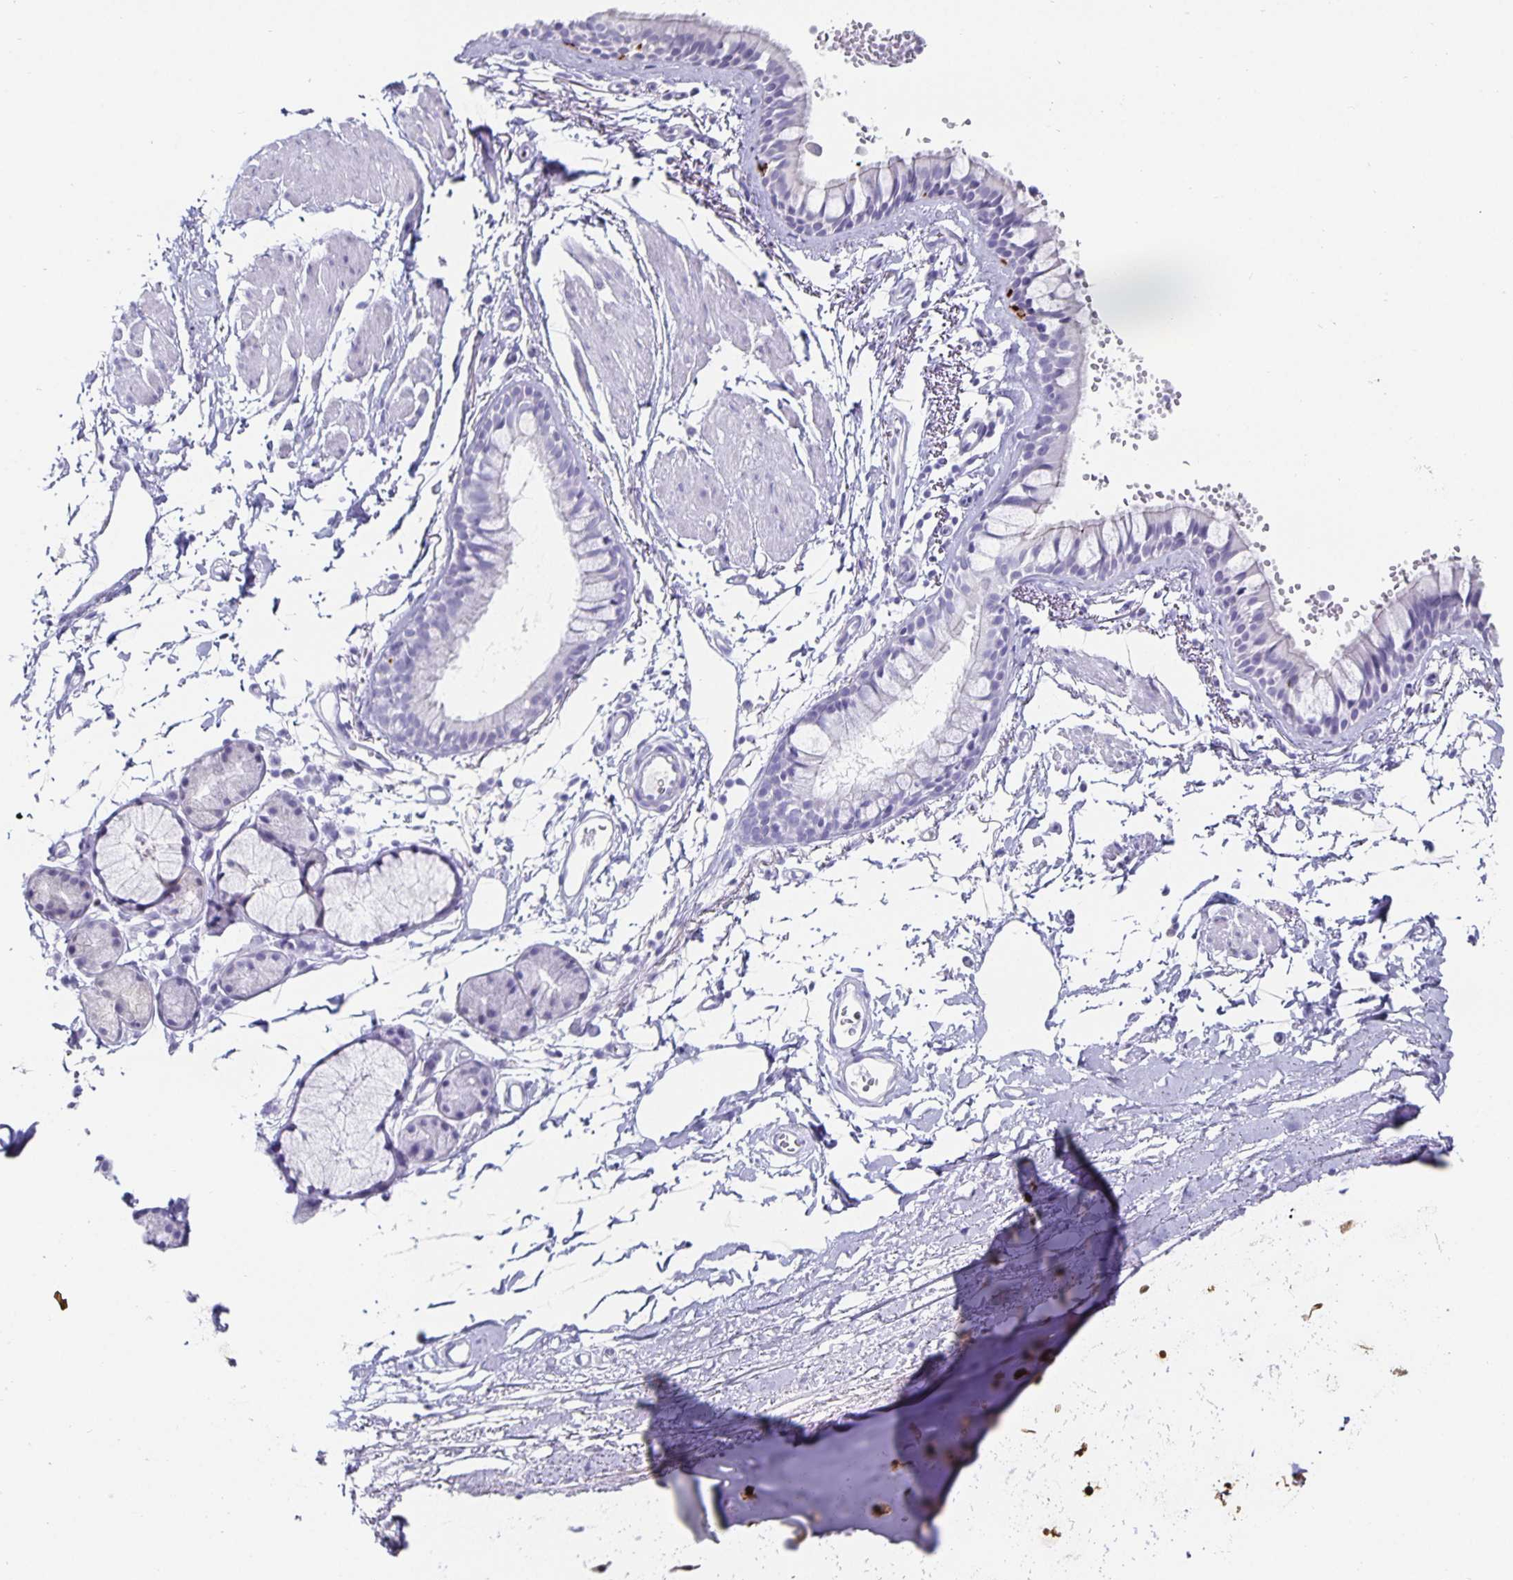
{"staining": {"intensity": "strong", "quantity": "<25%", "location": "cytoplasmic/membranous"}, "tissue": "bronchus", "cell_type": "Respiratory epithelial cells", "image_type": "normal", "snomed": [{"axis": "morphology", "description": "Normal tissue, NOS"}, {"axis": "topography", "description": "Cartilage tissue"}, {"axis": "topography", "description": "Bronchus"}, {"axis": "topography", "description": "Peripheral nerve tissue"}], "caption": "Immunohistochemistry of unremarkable bronchus demonstrates medium levels of strong cytoplasmic/membranous expression in approximately <25% of respiratory epithelial cells. (Stains: DAB (3,3'-diaminobenzidine) in brown, nuclei in blue, Microscopy: brightfield microscopy at high magnification).", "gene": "CHGA", "patient": {"sex": "female", "age": 59}}